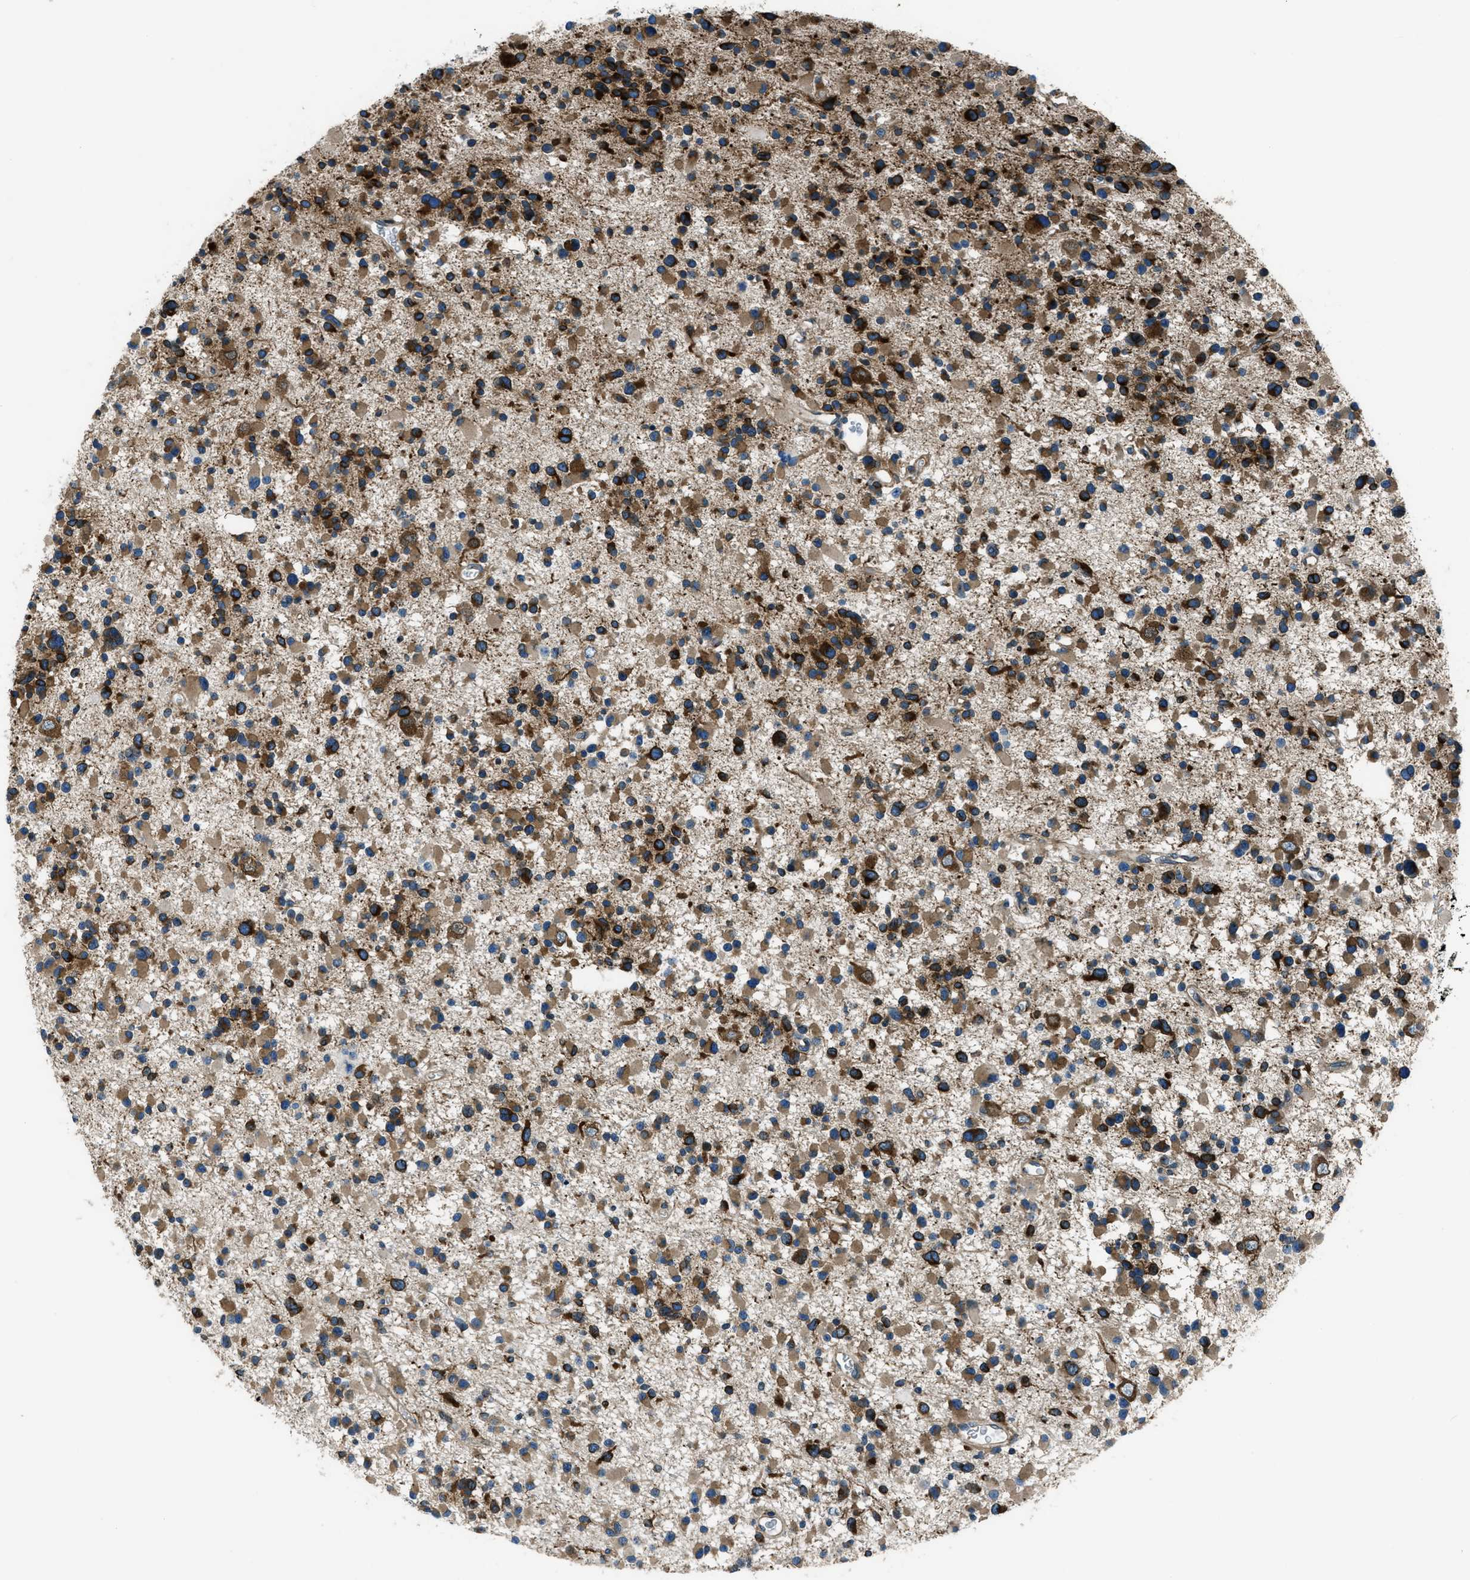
{"staining": {"intensity": "strong", "quantity": "25%-75%", "location": "cytoplasmic/membranous"}, "tissue": "glioma", "cell_type": "Tumor cells", "image_type": "cancer", "snomed": [{"axis": "morphology", "description": "Glioma, malignant, Low grade"}, {"axis": "topography", "description": "Brain"}], "caption": "Immunohistochemical staining of glioma displays strong cytoplasmic/membranous protein expression in about 25%-75% of tumor cells.", "gene": "ARFGAP2", "patient": {"sex": "female", "age": 22}}